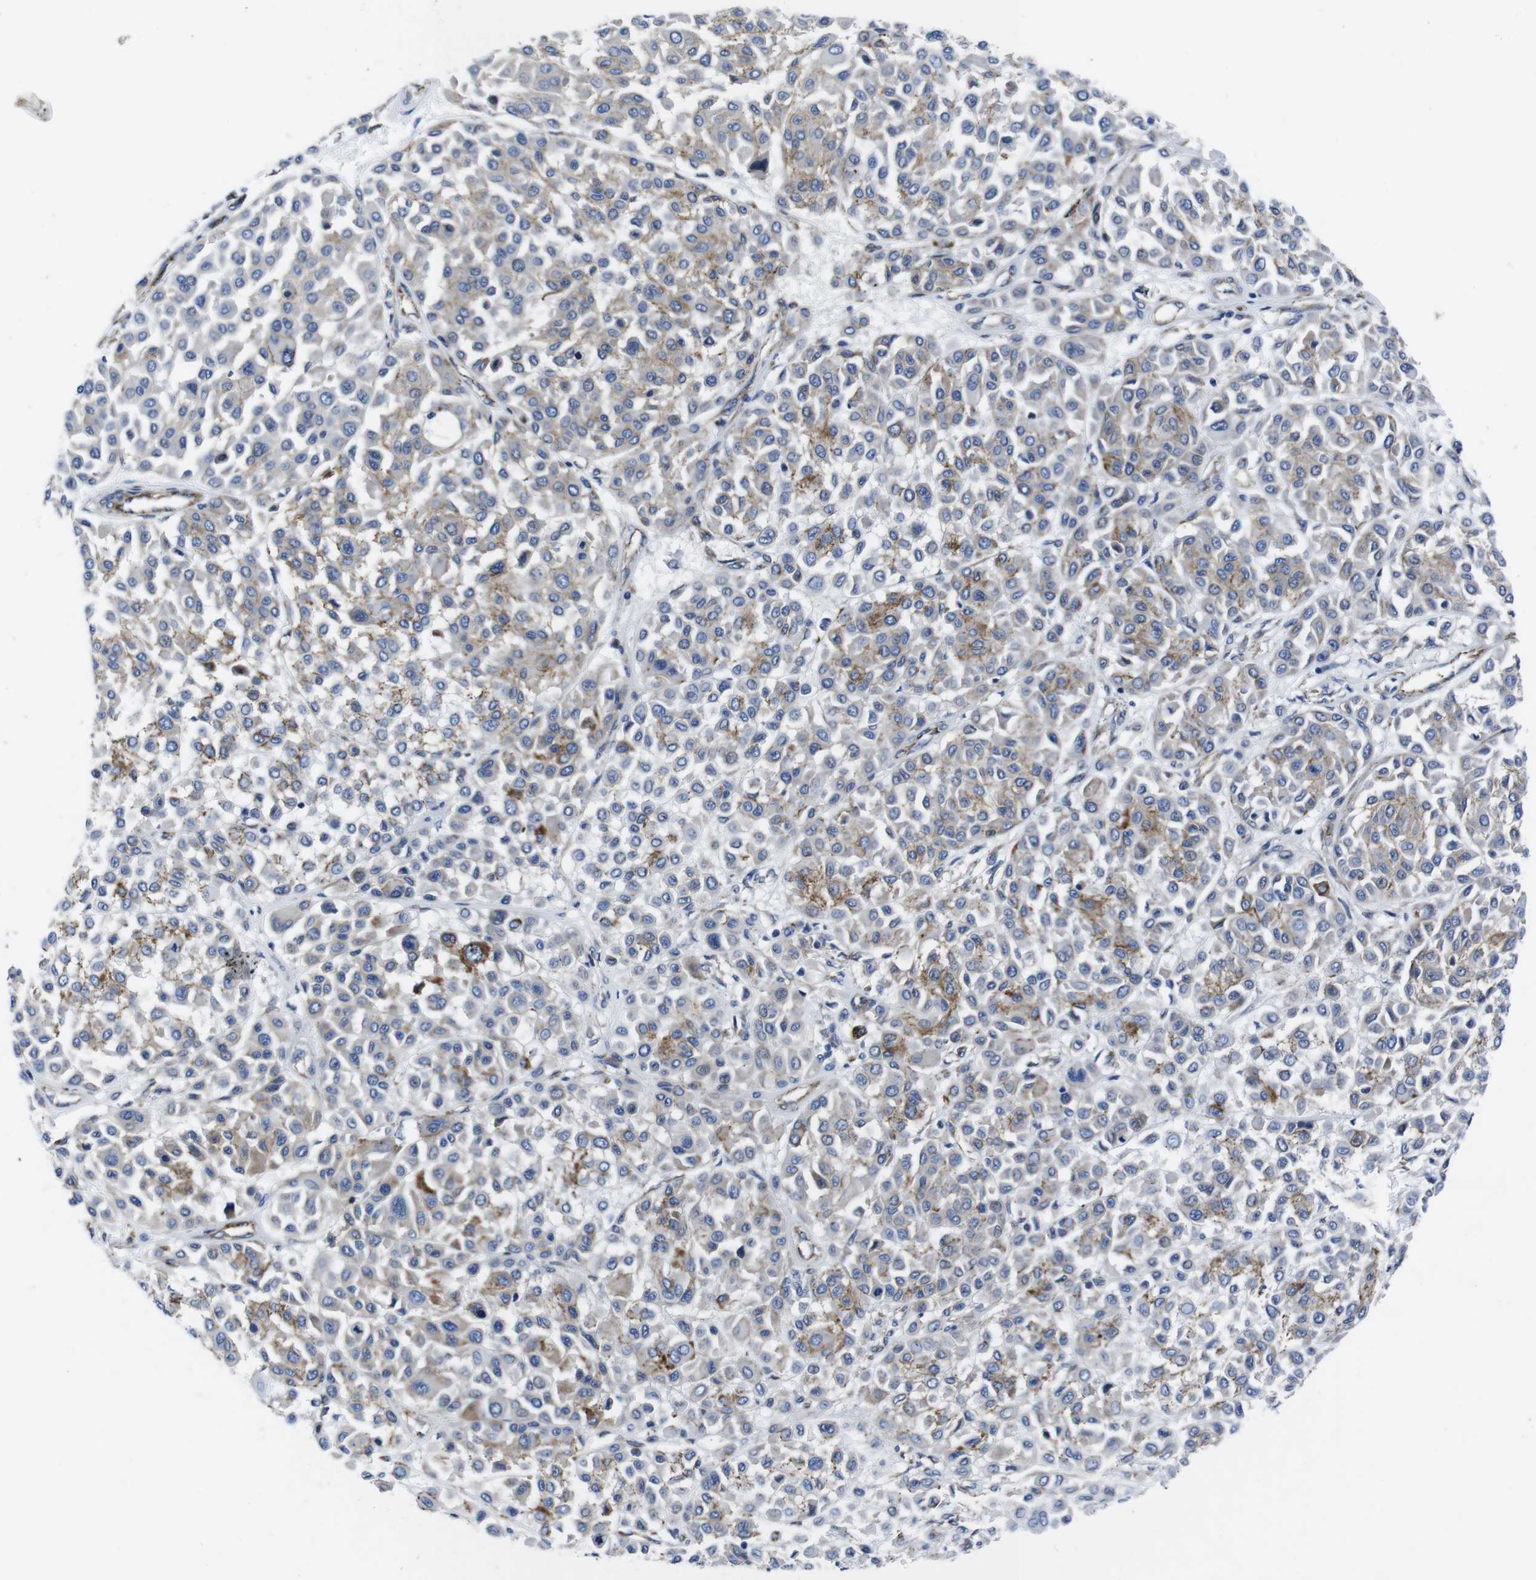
{"staining": {"intensity": "moderate", "quantity": "<25%", "location": "cytoplasmic/membranous"}, "tissue": "melanoma", "cell_type": "Tumor cells", "image_type": "cancer", "snomed": [{"axis": "morphology", "description": "Malignant melanoma, Metastatic site"}, {"axis": "topography", "description": "Soft tissue"}], "caption": "Immunohistochemistry (IHC) histopathology image of neoplastic tissue: human malignant melanoma (metastatic site) stained using immunohistochemistry displays low levels of moderate protein expression localized specifically in the cytoplasmic/membranous of tumor cells, appearing as a cytoplasmic/membranous brown color.", "gene": "NUMB", "patient": {"sex": "male", "age": 41}}